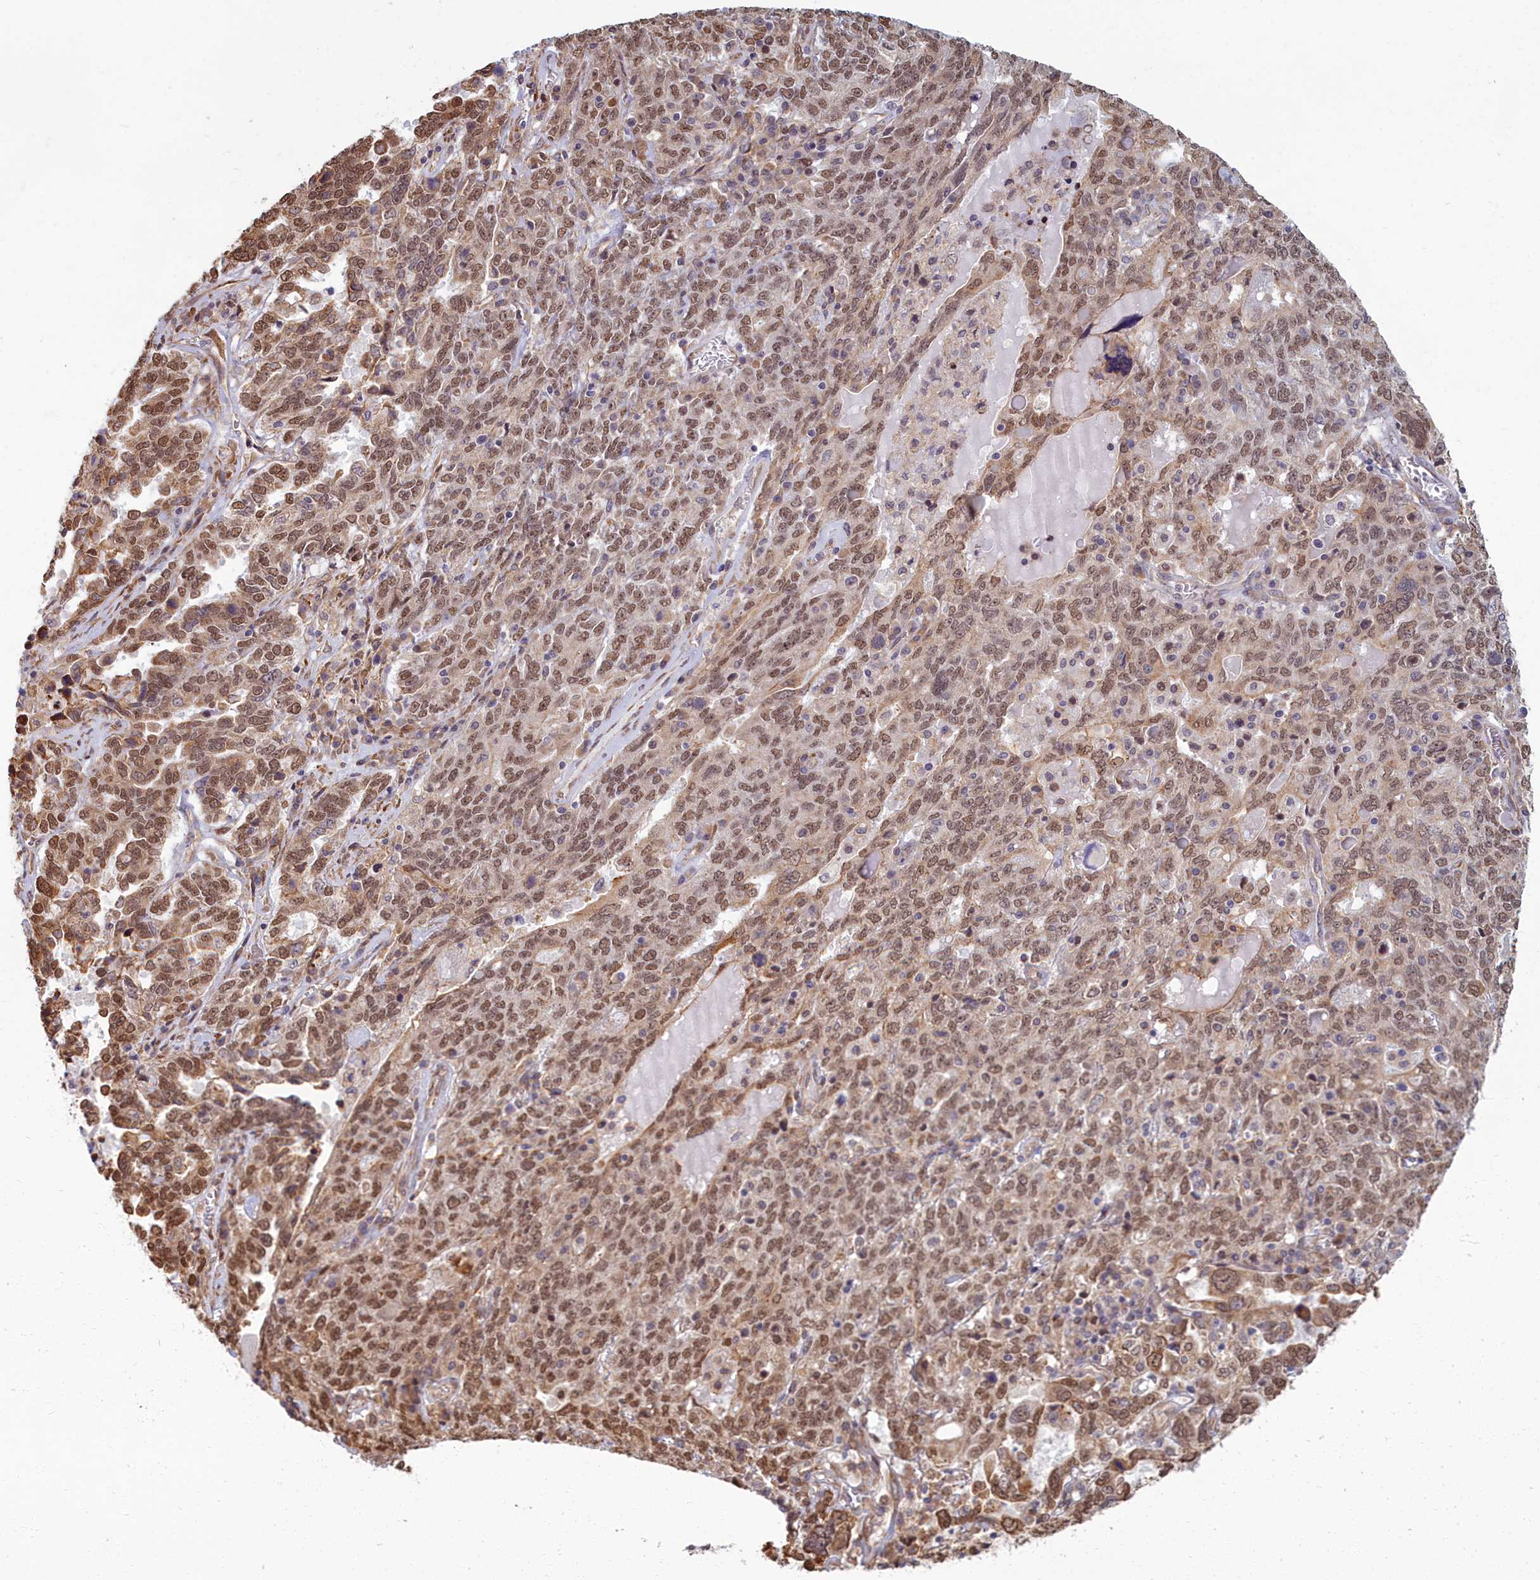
{"staining": {"intensity": "moderate", "quantity": ">75%", "location": "cytoplasmic/membranous,nuclear"}, "tissue": "ovarian cancer", "cell_type": "Tumor cells", "image_type": "cancer", "snomed": [{"axis": "morphology", "description": "Carcinoma, endometroid"}, {"axis": "topography", "description": "Ovary"}], "caption": "High-power microscopy captured an immunohistochemistry image of ovarian cancer (endometroid carcinoma), revealing moderate cytoplasmic/membranous and nuclear expression in about >75% of tumor cells.", "gene": "MAK16", "patient": {"sex": "female", "age": 62}}